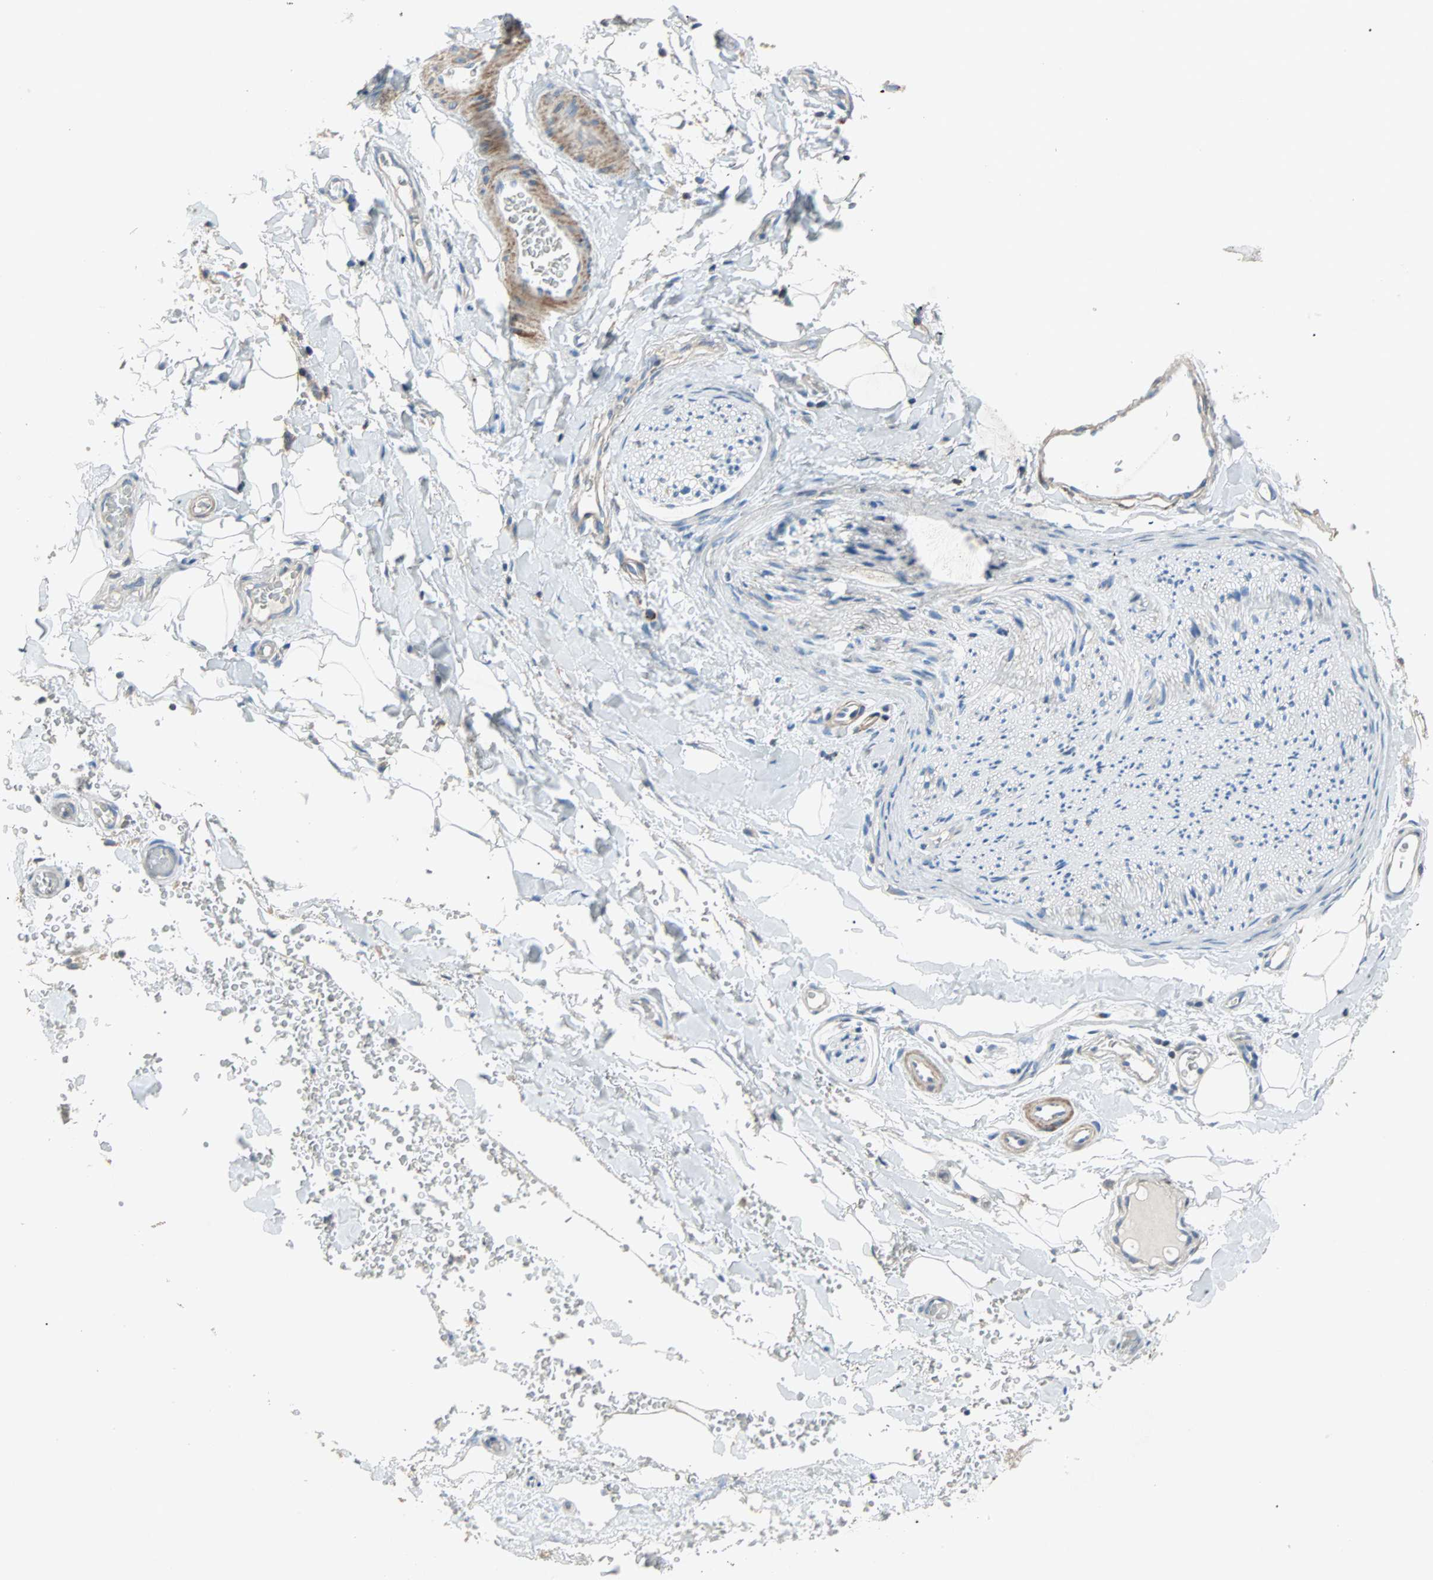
{"staining": {"intensity": "negative", "quantity": "none", "location": "none"}, "tissue": "adipose tissue", "cell_type": "Adipocytes", "image_type": "normal", "snomed": [{"axis": "morphology", "description": "Normal tissue, NOS"}, {"axis": "morphology", "description": "Carcinoma, NOS"}, {"axis": "topography", "description": "Pancreas"}, {"axis": "topography", "description": "Peripheral nerve tissue"}], "caption": "High power microscopy histopathology image of an IHC image of benign adipose tissue, revealing no significant staining in adipocytes. The staining was performed using DAB to visualize the protein expression in brown, while the nuclei were stained in blue with hematoxylin (Magnification: 20x).", "gene": "ACVRL1", "patient": {"sex": "female", "age": 29}}